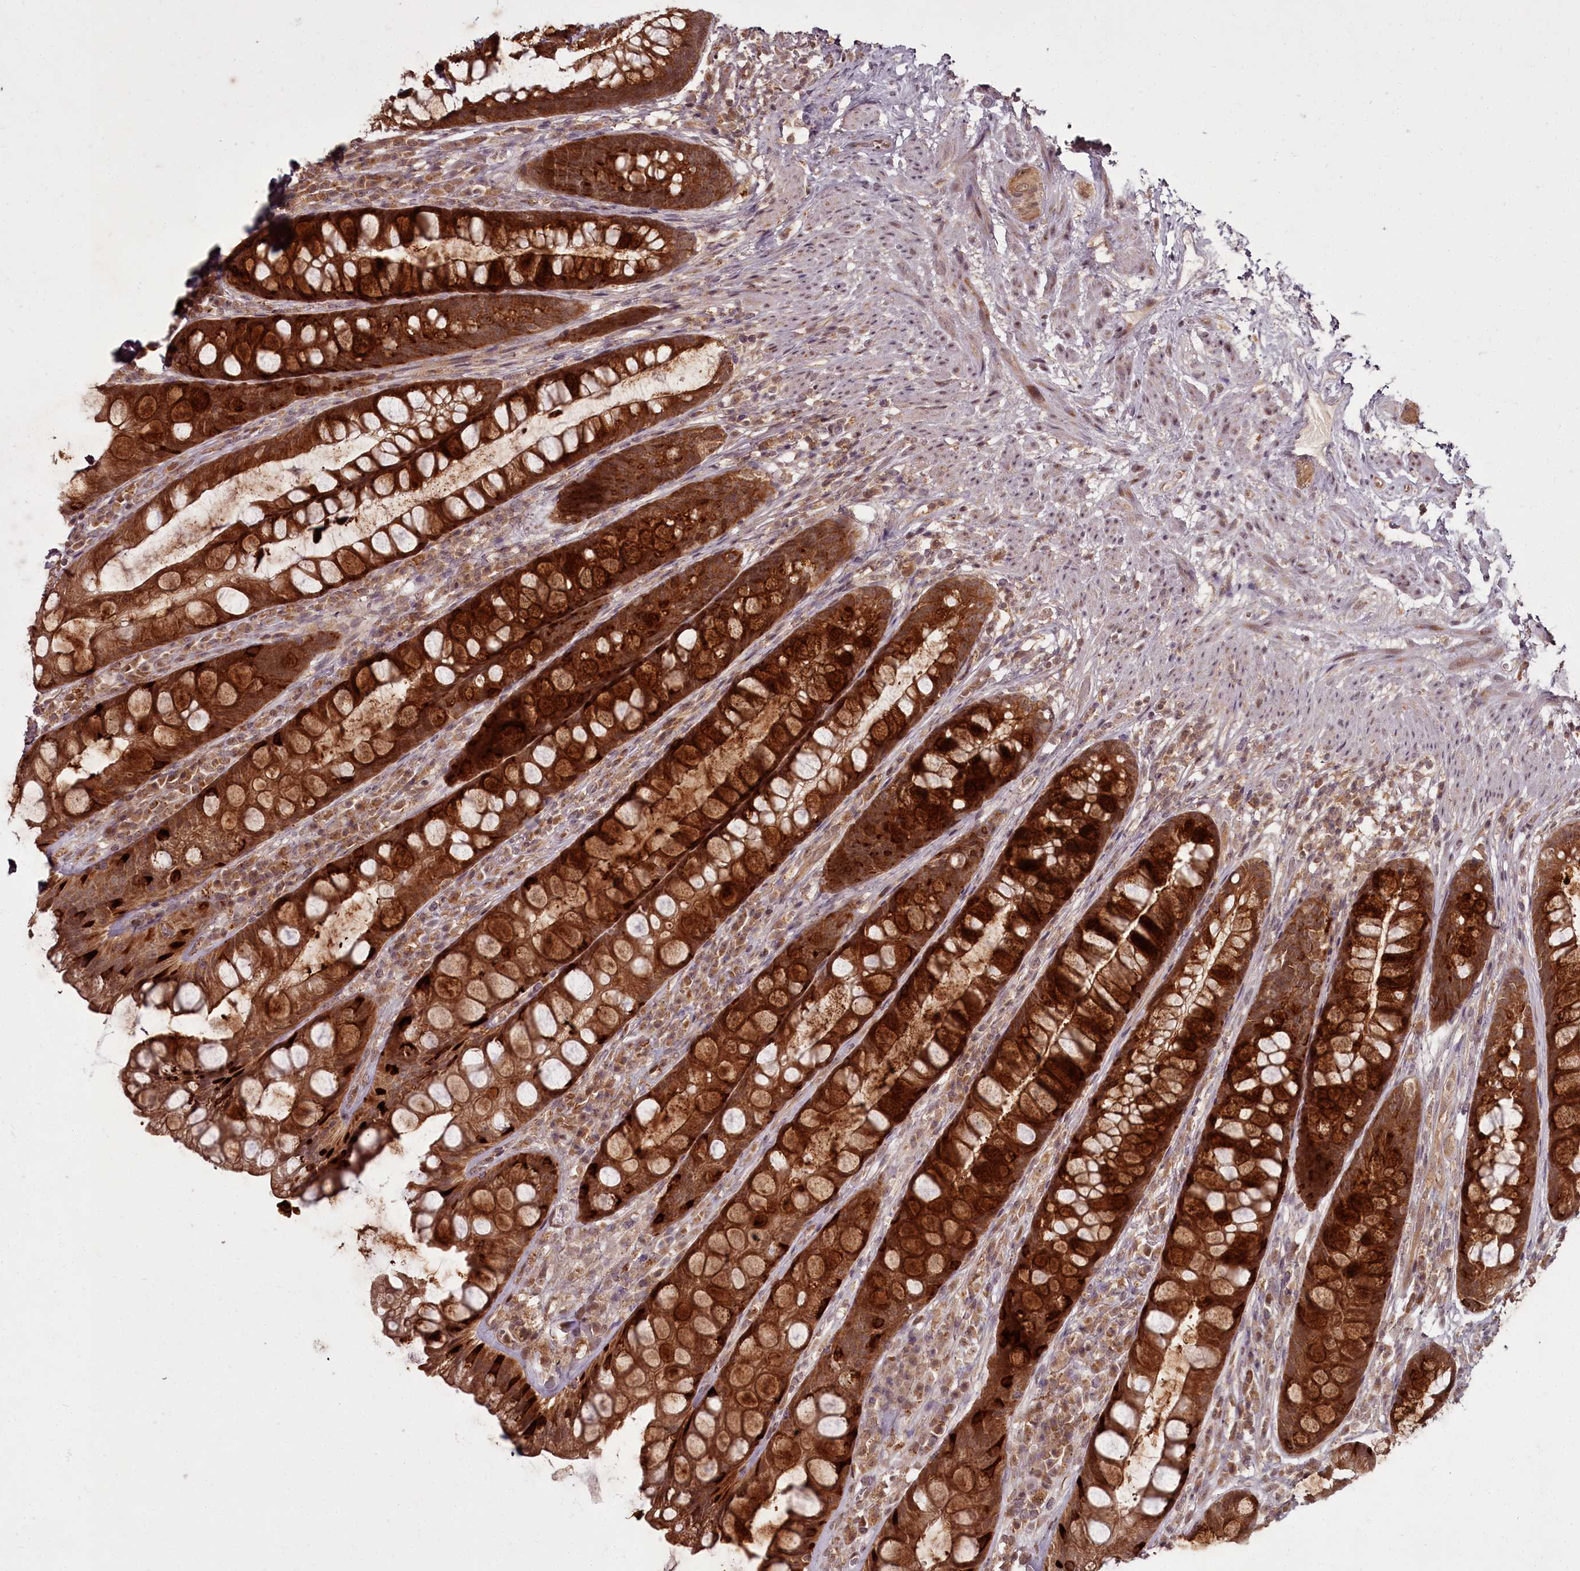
{"staining": {"intensity": "strong", "quantity": ">75%", "location": "cytoplasmic/membranous"}, "tissue": "rectum", "cell_type": "Glandular cells", "image_type": "normal", "snomed": [{"axis": "morphology", "description": "Normal tissue, NOS"}, {"axis": "topography", "description": "Rectum"}], "caption": "A brown stain labels strong cytoplasmic/membranous staining of a protein in glandular cells of benign rectum. (DAB IHC with brightfield microscopy, high magnification).", "gene": "PCBP2", "patient": {"sex": "male", "age": 74}}